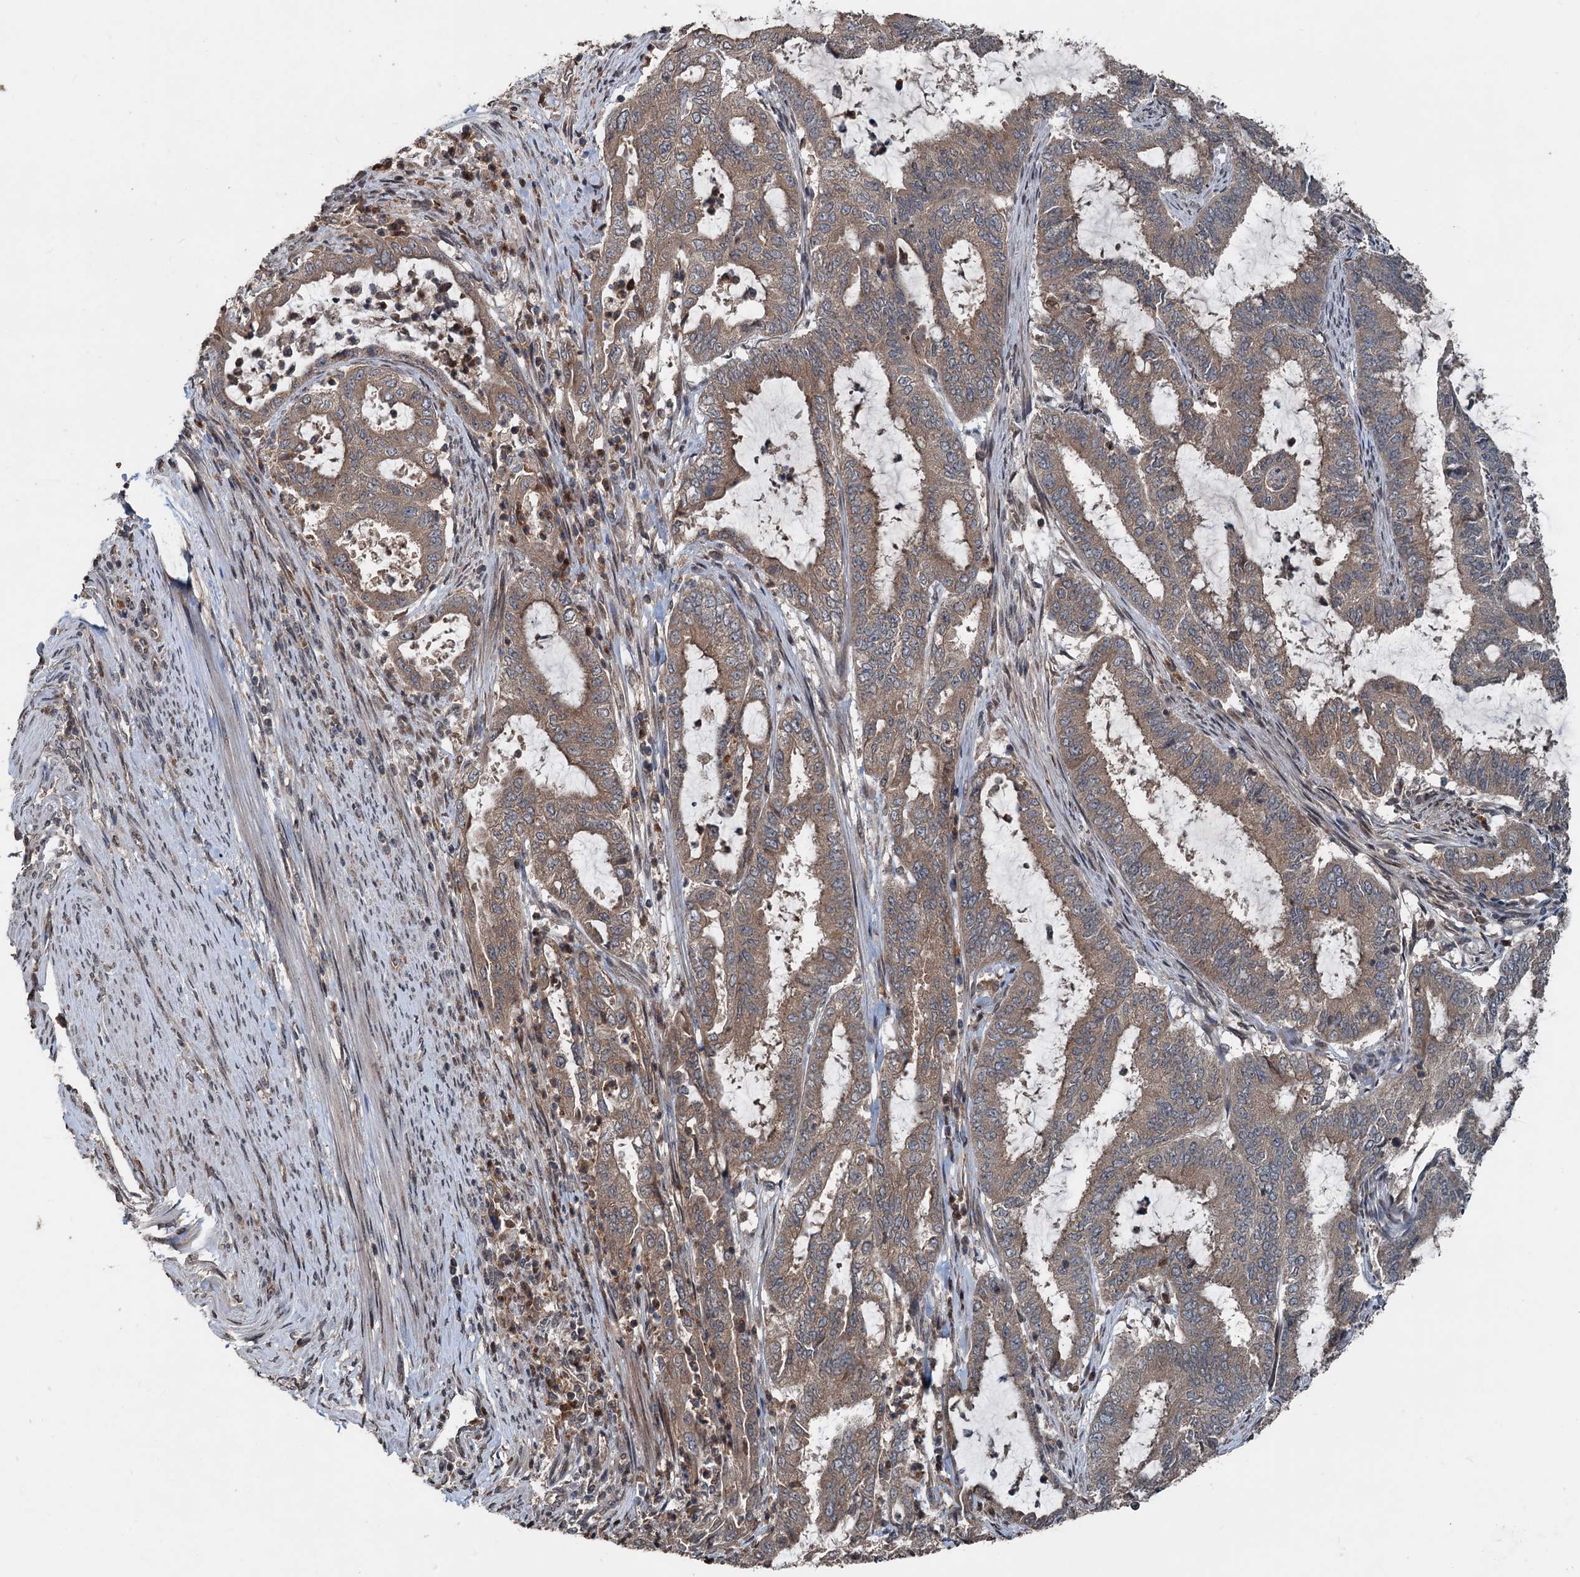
{"staining": {"intensity": "moderate", "quantity": ">75%", "location": "cytoplasmic/membranous"}, "tissue": "endometrial cancer", "cell_type": "Tumor cells", "image_type": "cancer", "snomed": [{"axis": "morphology", "description": "Adenocarcinoma, NOS"}, {"axis": "topography", "description": "Endometrium"}], "caption": "The immunohistochemical stain highlights moderate cytoplasmic/membranous expression in tumor cells of adenocarcinoma (endometrial) tissue.", "gene": "N4BP2L2", "patient": {"sex": "female", "age": 51}}